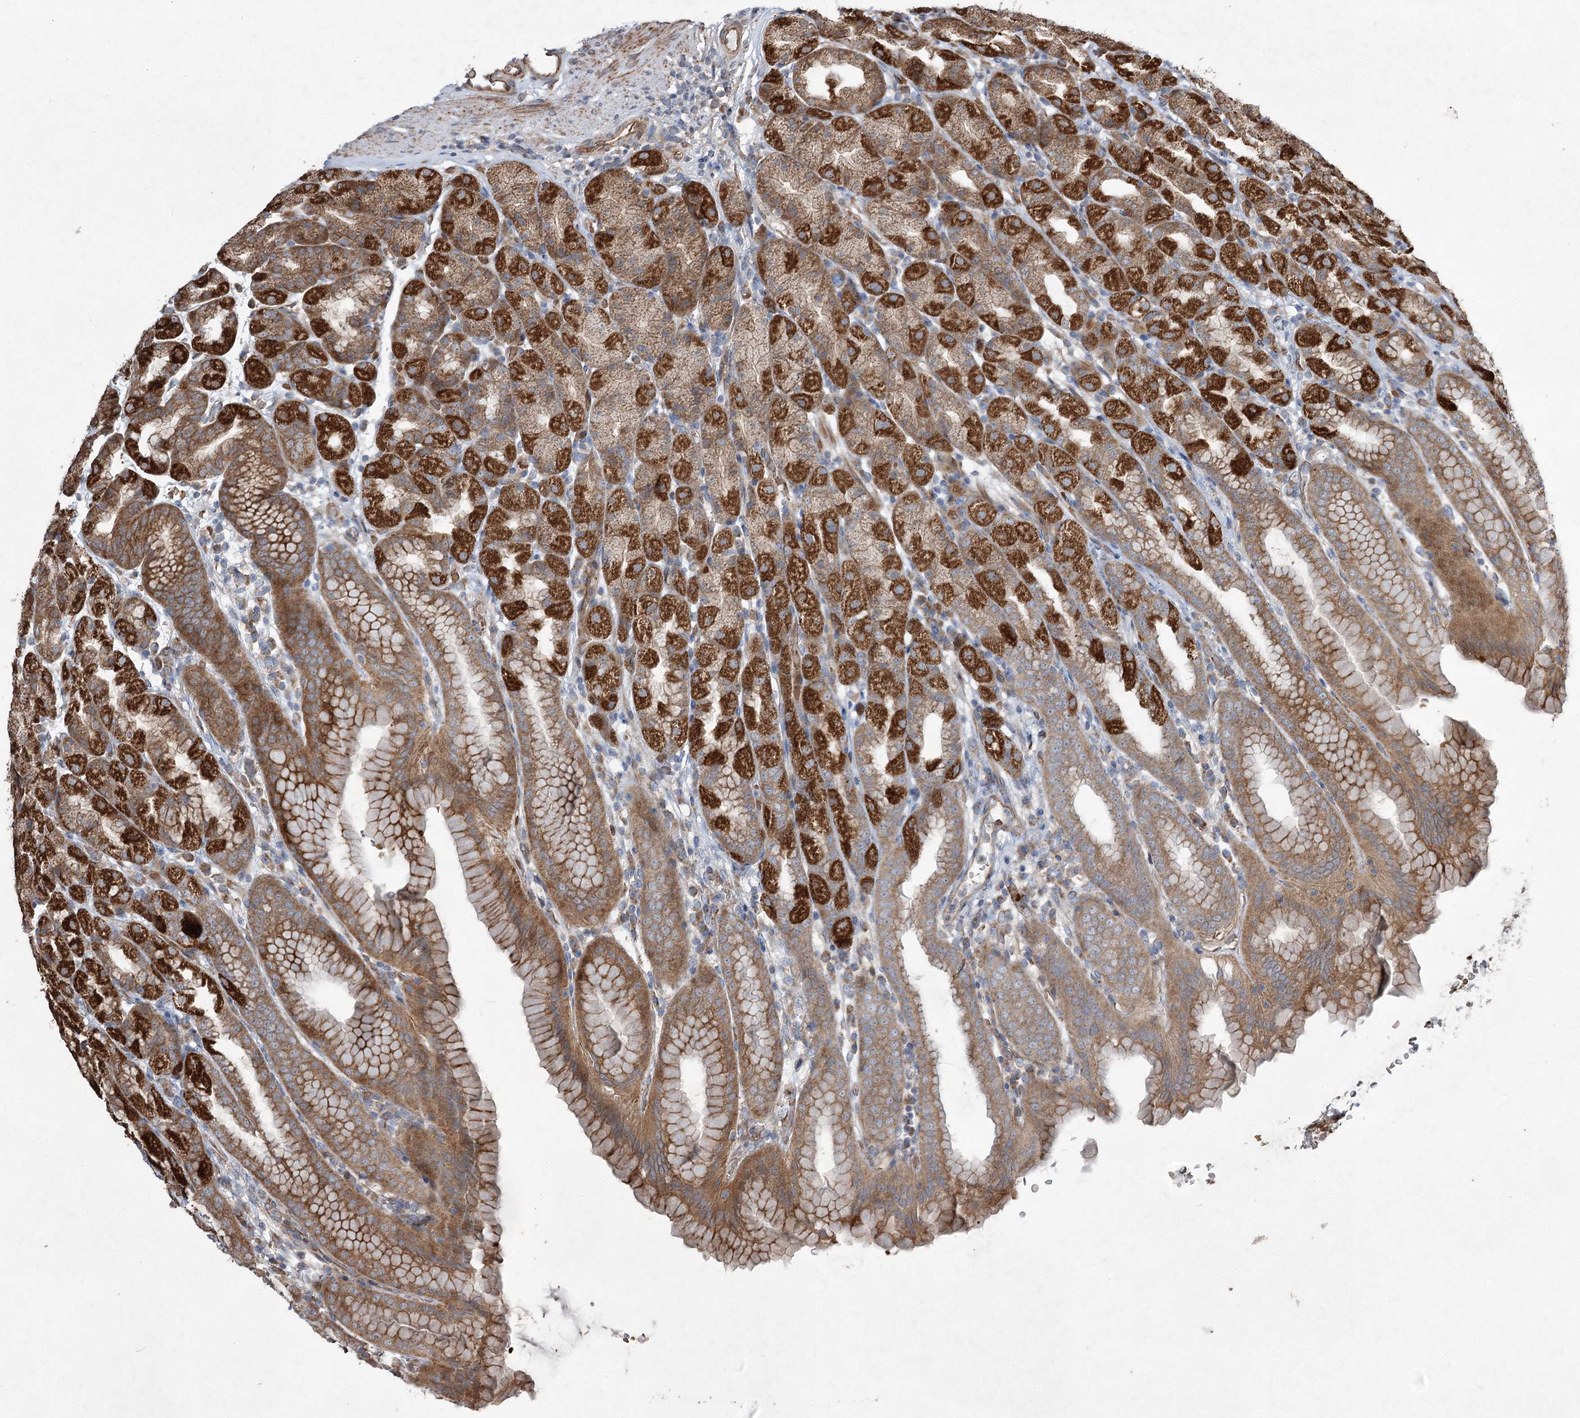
{"staining": {"intensity": "strong", "quantity": ">75%", "location": "cytoplasmic/membranous"}, "tissue": "stomach", "cell_type": "Glandular cells", "image_type": "normal", "snomed": [{"axis": "morphology", "description": "Normal tissue, NOS"}, {"axis": "topography", "description": "Stomach, upper"}], "caption": "A brown stain shows strong cytoplasmic/membranous positivity of a protein in glandular cells of unremarkable stomach.", "gene": "SERINC5", "patient": {"sex": "male", "age": 68}}